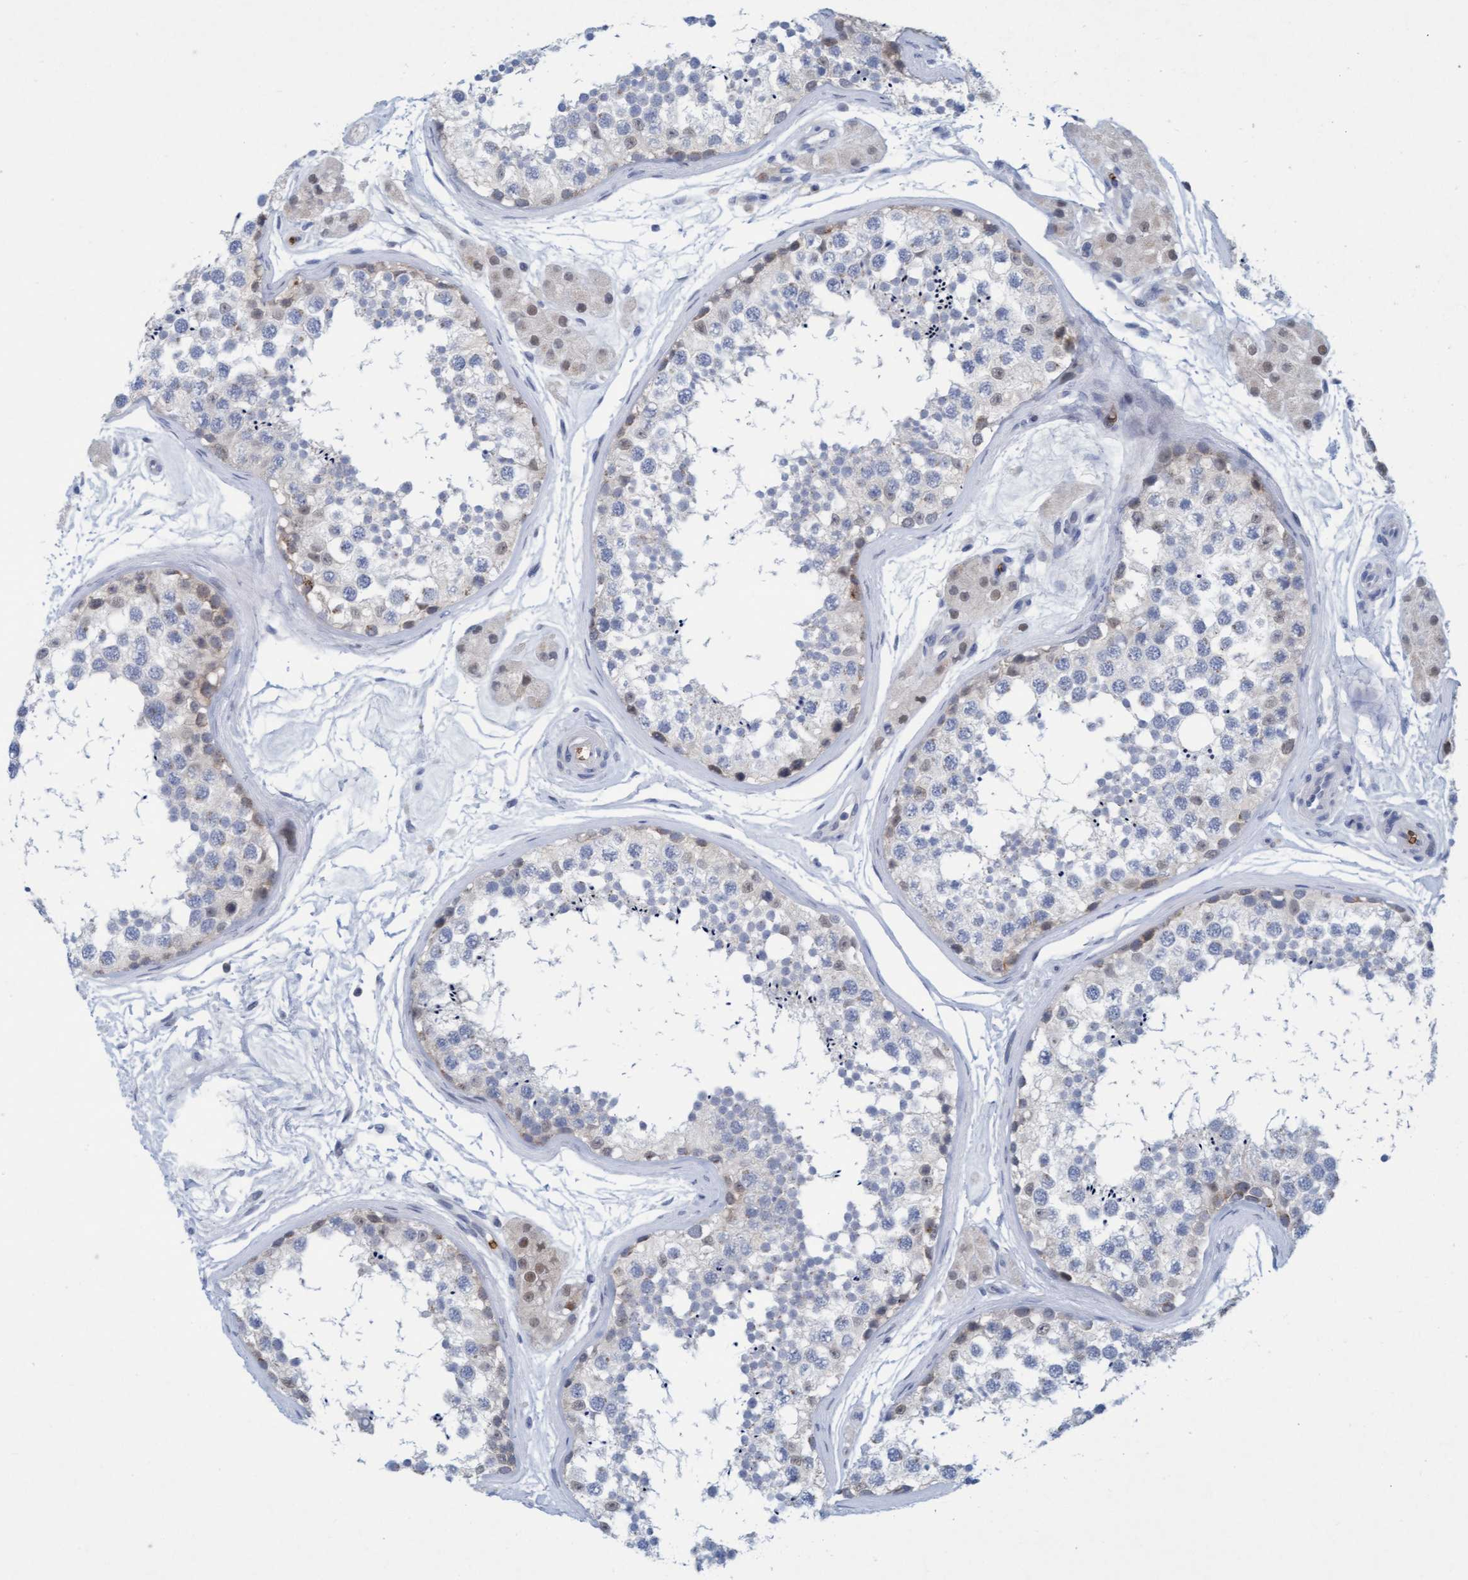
{"staining": {"intensity": "weak", "quantity": "25%-75%", "location": "cytoplasmic/membranous,nuclear"}, "tissue": "testis", "cell_type": "Cells in seminiferous ducts", "image_type": "normal", "snomed": [{"axis": "morphology", "description": "Normal tissue, NOS"}, {"axis": "topography", "description": "Testis"}], "caption": "Protein staining demonstrates weak cytoplasmic/membranous,nuclear positivity in approximately 25%-75% of cells in seminiferous ducts in normal testis. The staining was performed using DAB to visualize the protein expression in brown, while the nuclei were stained in blue with hematoxylin (Magnification: 20x).", "gene": "SPEM2", "patient": {"sex": "male", "age": 56}}